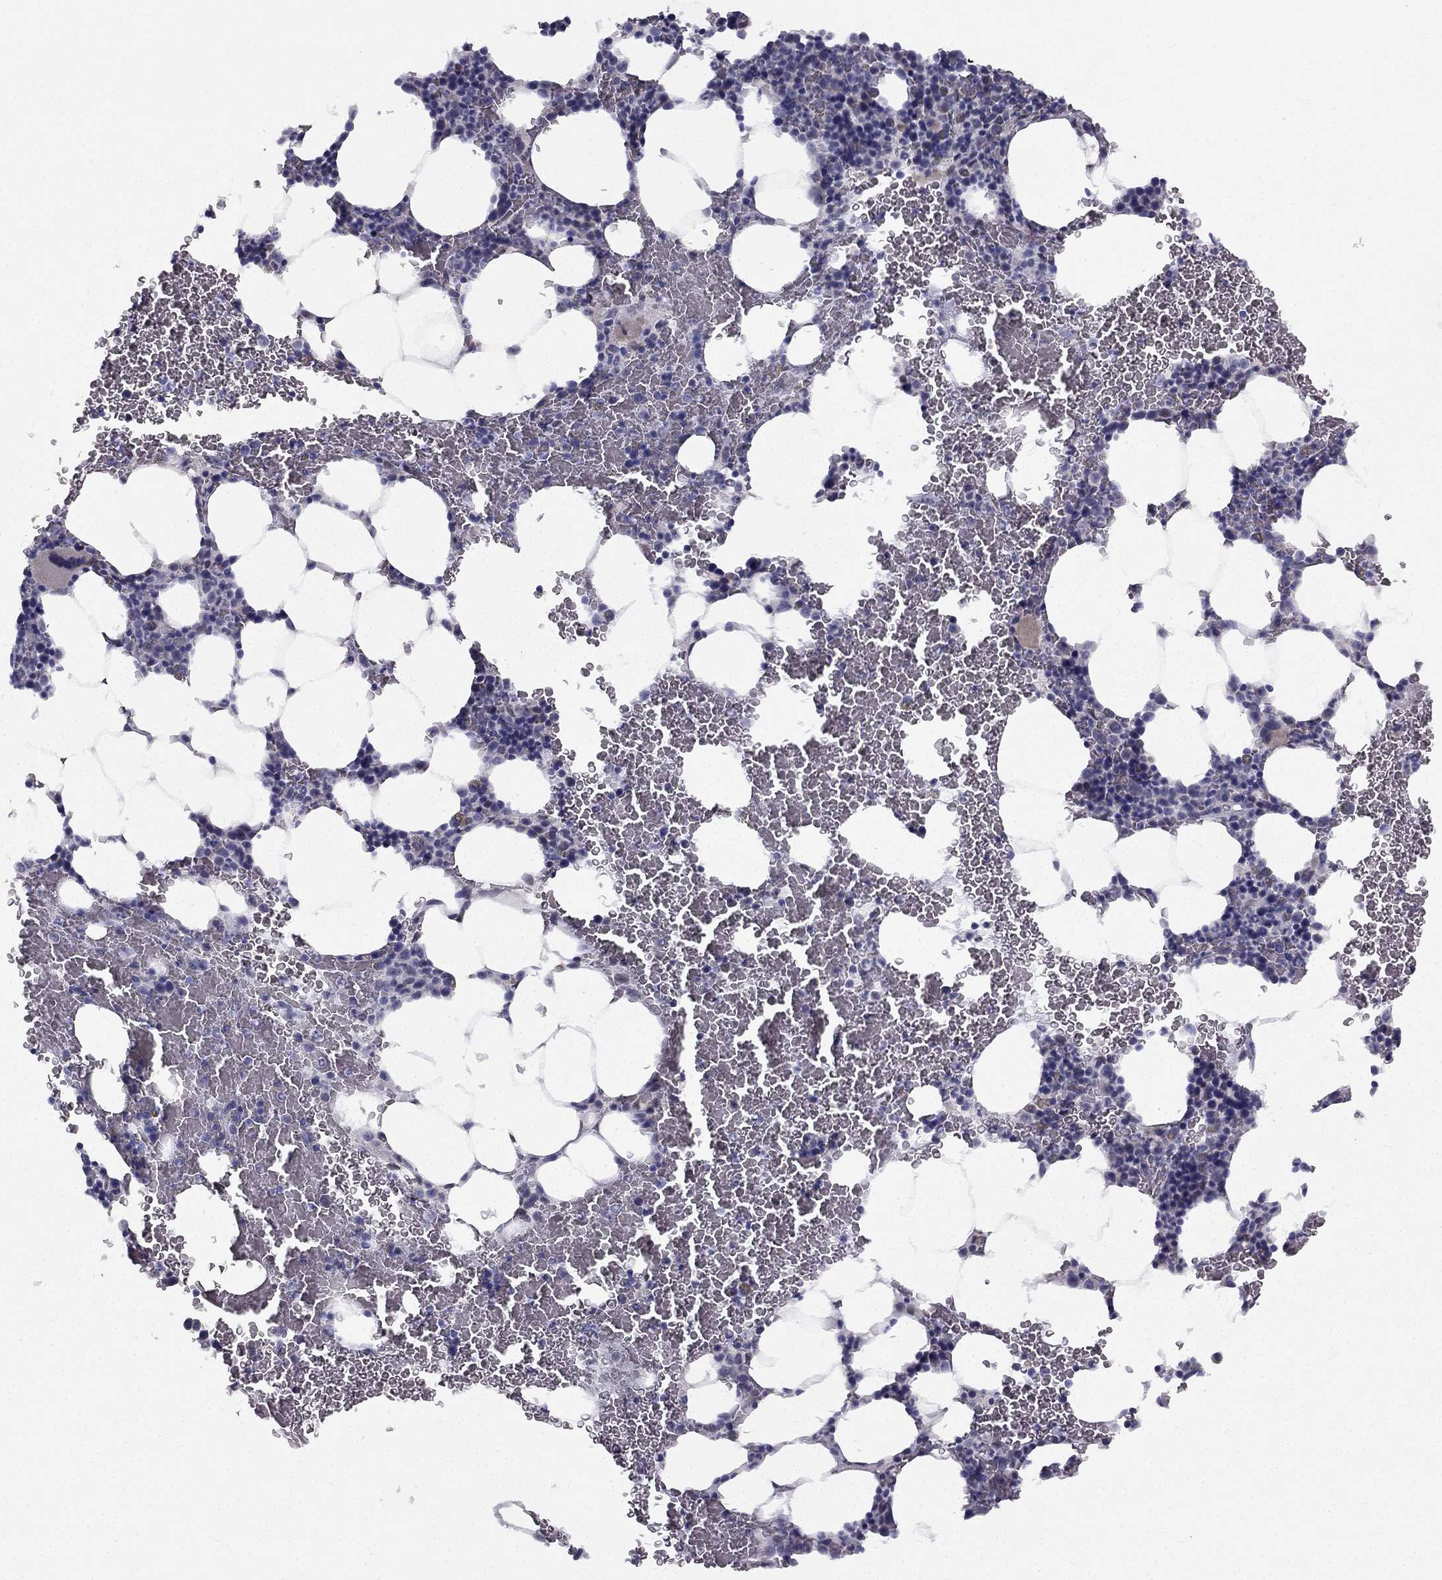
{"staining": {"intensity": "weak", "quantity": "<25%", "location": "cytoplasmic/membranous"}, "tissue": "bone marrow", "cell_type": "Hematopoietic cells", "image_type": "normal", "snomed": [{"axis": "morphology", "description": "Normal tissue, NOS"}, {"axis": "topography", "description": "Bone marrow"}], "caption": "Human bone marrow stained for a protein using immunohistochemistry exhibits no staining in hematopoietic cells.", "gene": "TRPS1", "patient": {"sex": "male", "age": 64}}